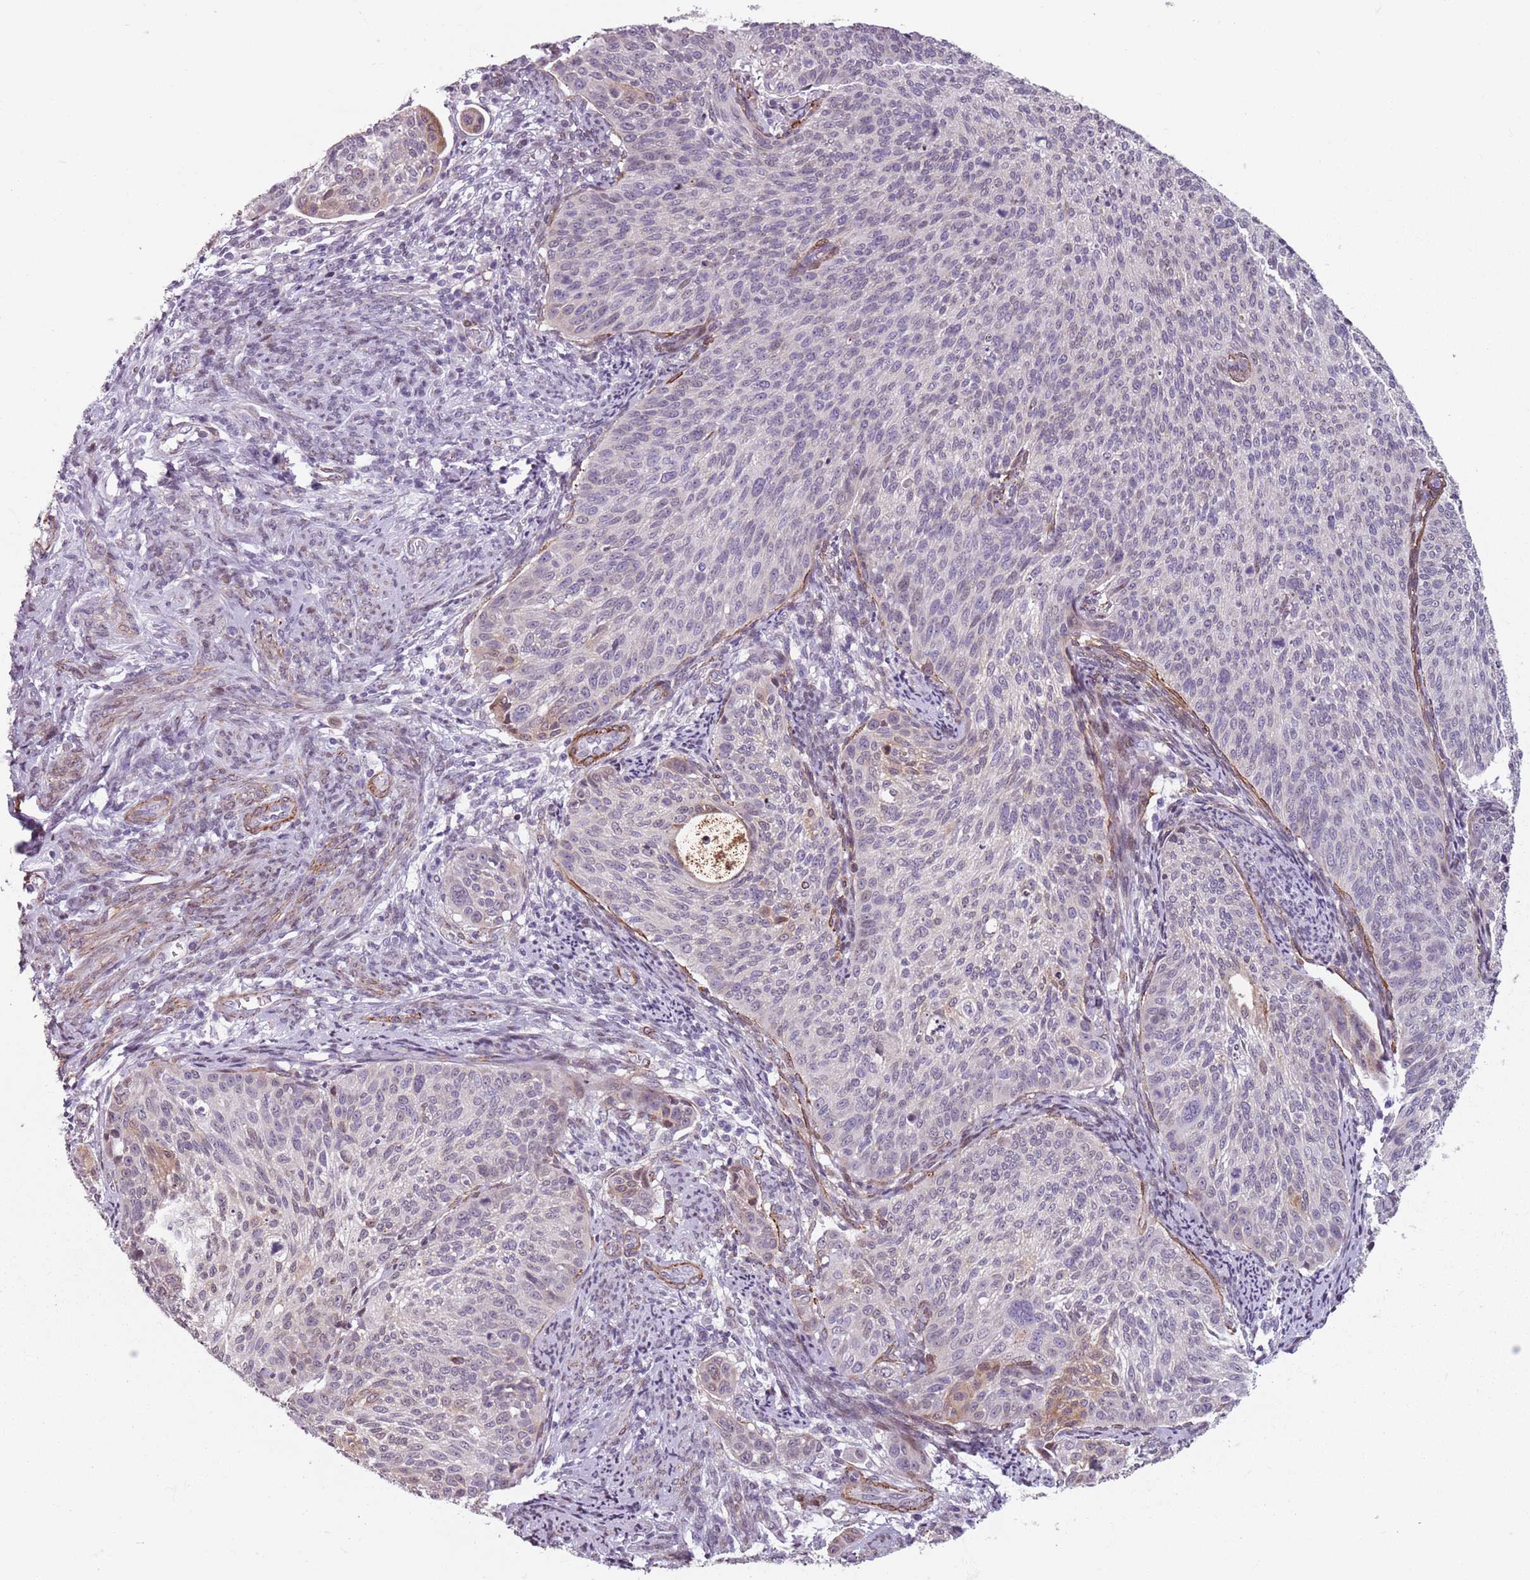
{"staining": {"intensity": "weak", "quantity": "<25%", "location": "cytoplasmic/membranous"}, "tissue": "cervical cancer", "cell_type": "Tumor cells", "image_type": "cancer", "snomed": [{"axis": "morphology", "description": "Squamous cell carcinoma, NOS"}, {"axis": "topography", "description": "Cervix"}], "caption": "DAB immunohistochemical staining of human cervical squamous cell carcinoma displays no significant positivity in tumor cells.", "gene": "TMC4", "patient": {"sex": "female", "age": 70}}